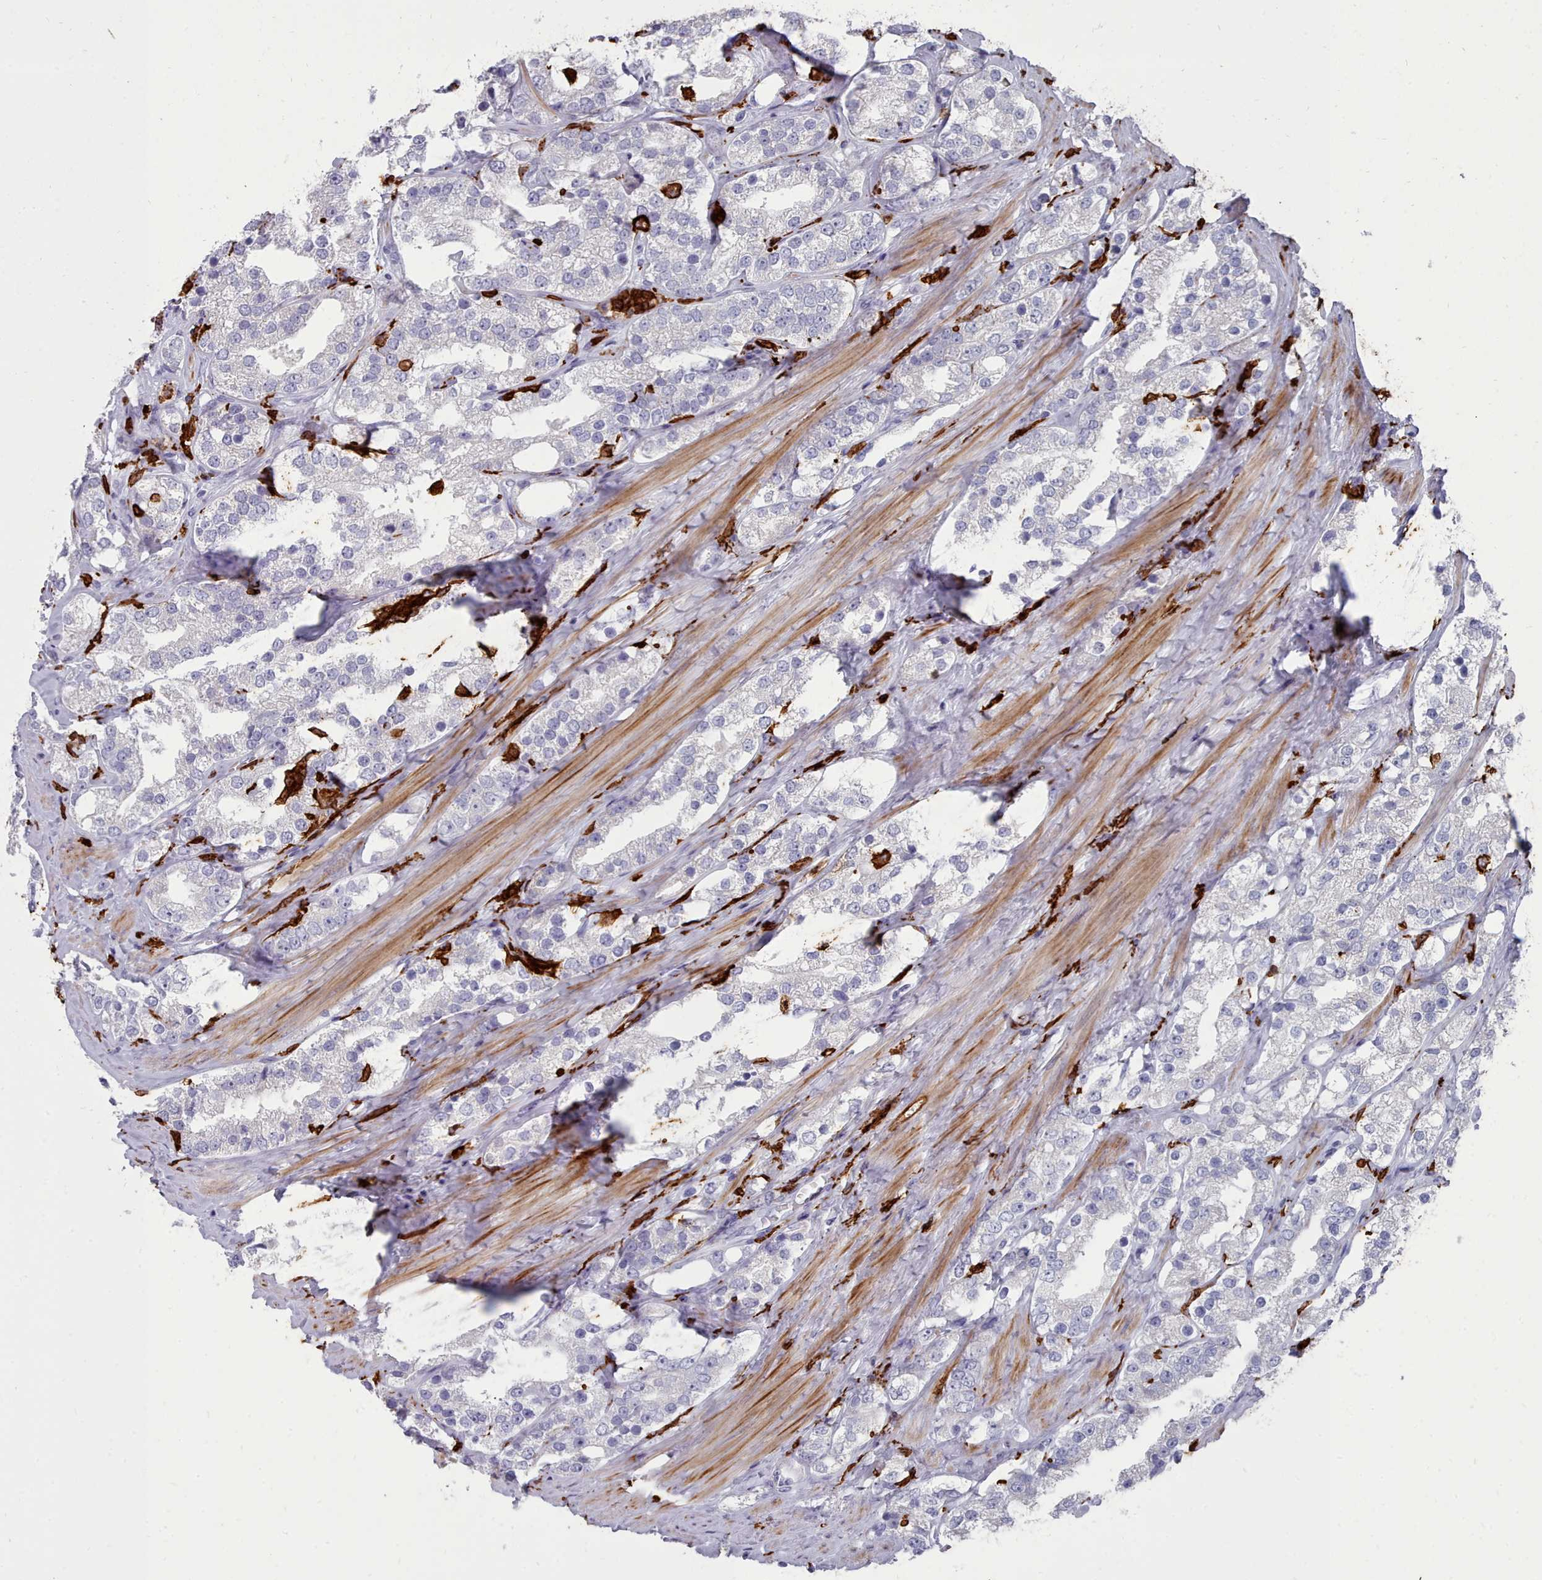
{"staining": {"intensity": "negative", "quantity": "none", "location": "none"}, "tissue": "prostate cancer", "cell_type": "Tumor cells", "image_type": "cancer", "snomed": [{"axis": "morphology", "description": "Adenocarcinoma, NOS"}, {"axis": "topography", "description": "Prostate"}], "caption": "Immunohistochemistry of human prostate cancer (adenocarcinoma) demonstrates no expression in tumor cells.", "gene": "AIF1", "patient": {"sex": "male", "age": 79}}